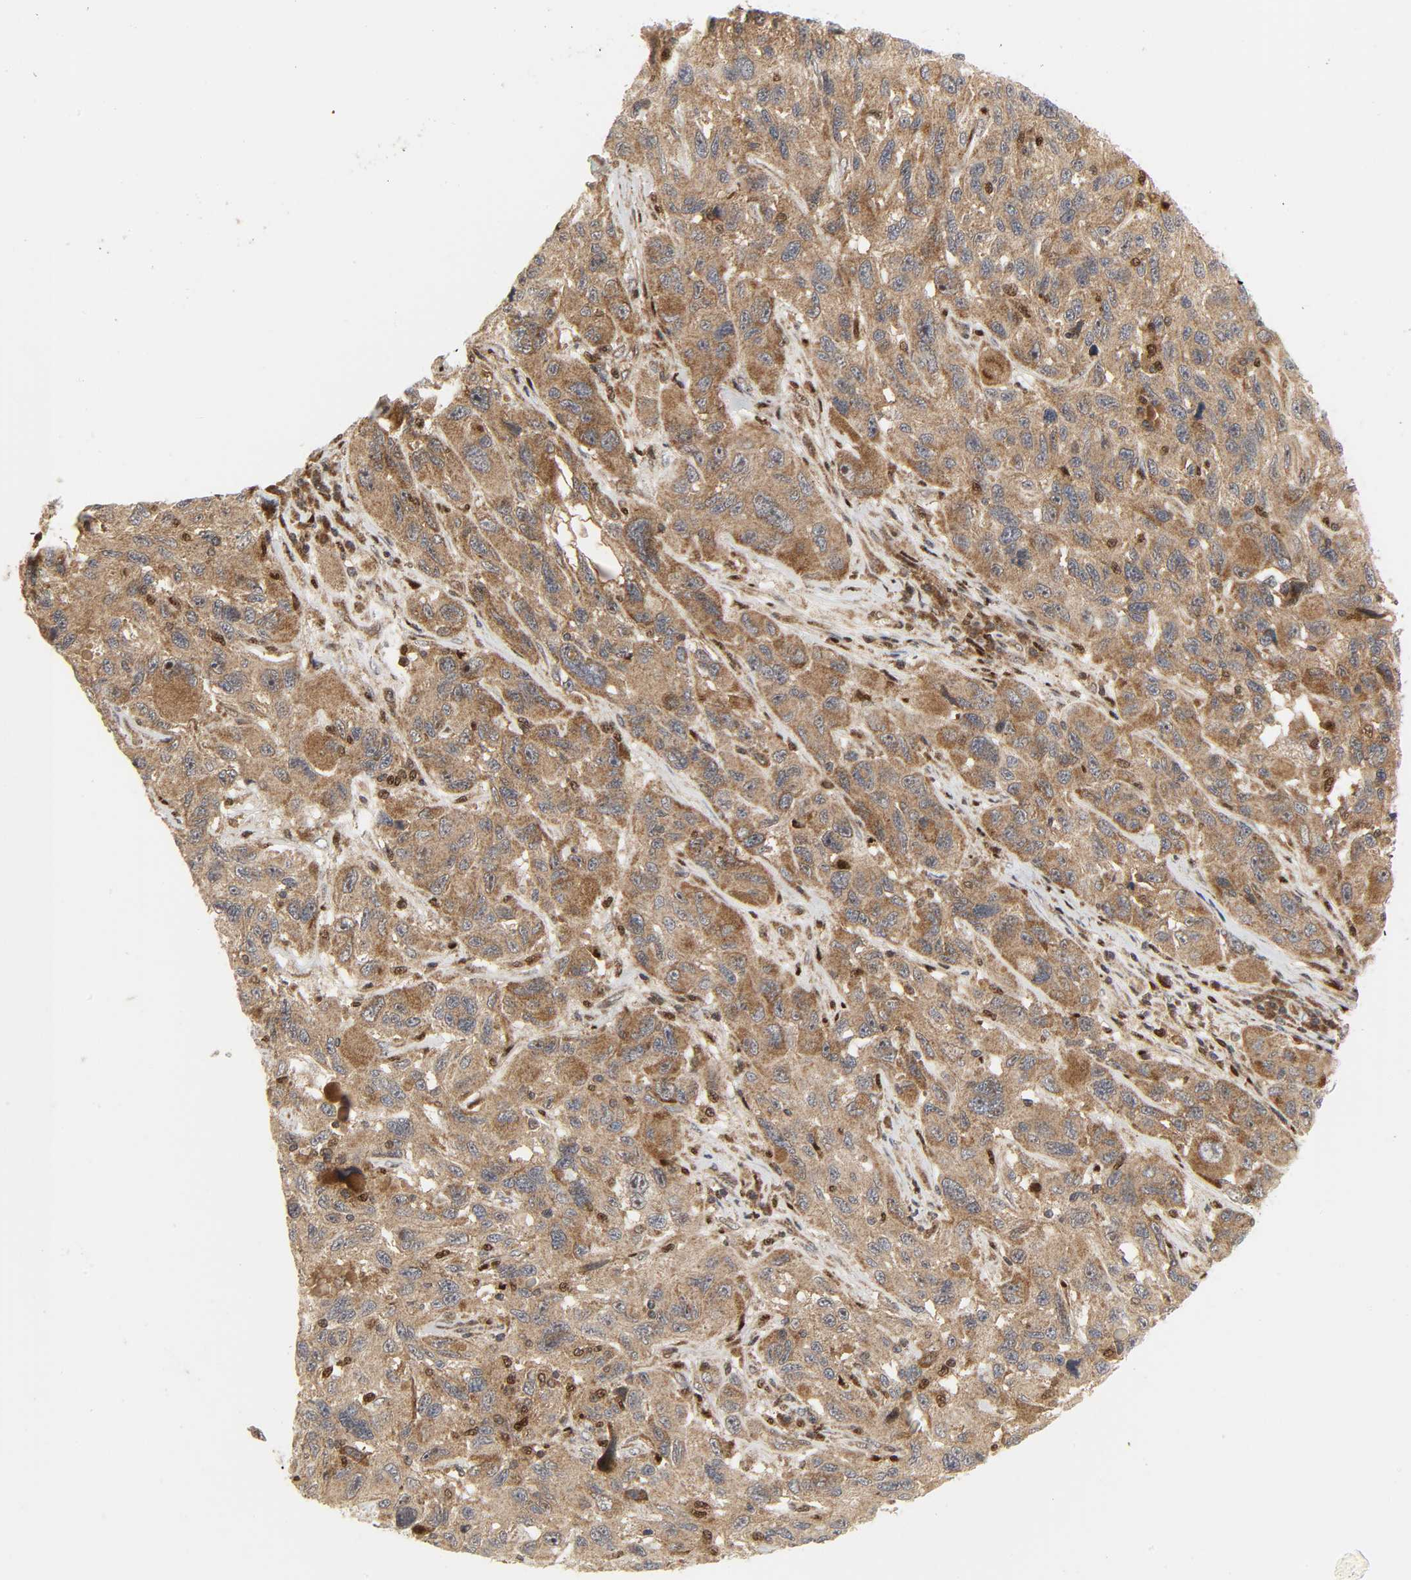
{"staining": {"intensity": "moderate", "quantity": ">75%", "location": "cytoplasmic/membranous"}, "tissue": "melanoma", "cell_type": "Tumor cells", "image_type": "cancer", "snomed": [{"axis": "morphology", "description": "Malignant melanoma, NOS"}, {"axis": "topography", "description": "Skin"}], "caption": "A high-resolution image shows IHC staining of melanoma, which exhibits moderate cytoplasmic/membranous staining in about >75% of tumor cells.", "gene": "CHUK", "patient": {"sex": "male", "age": 53}}